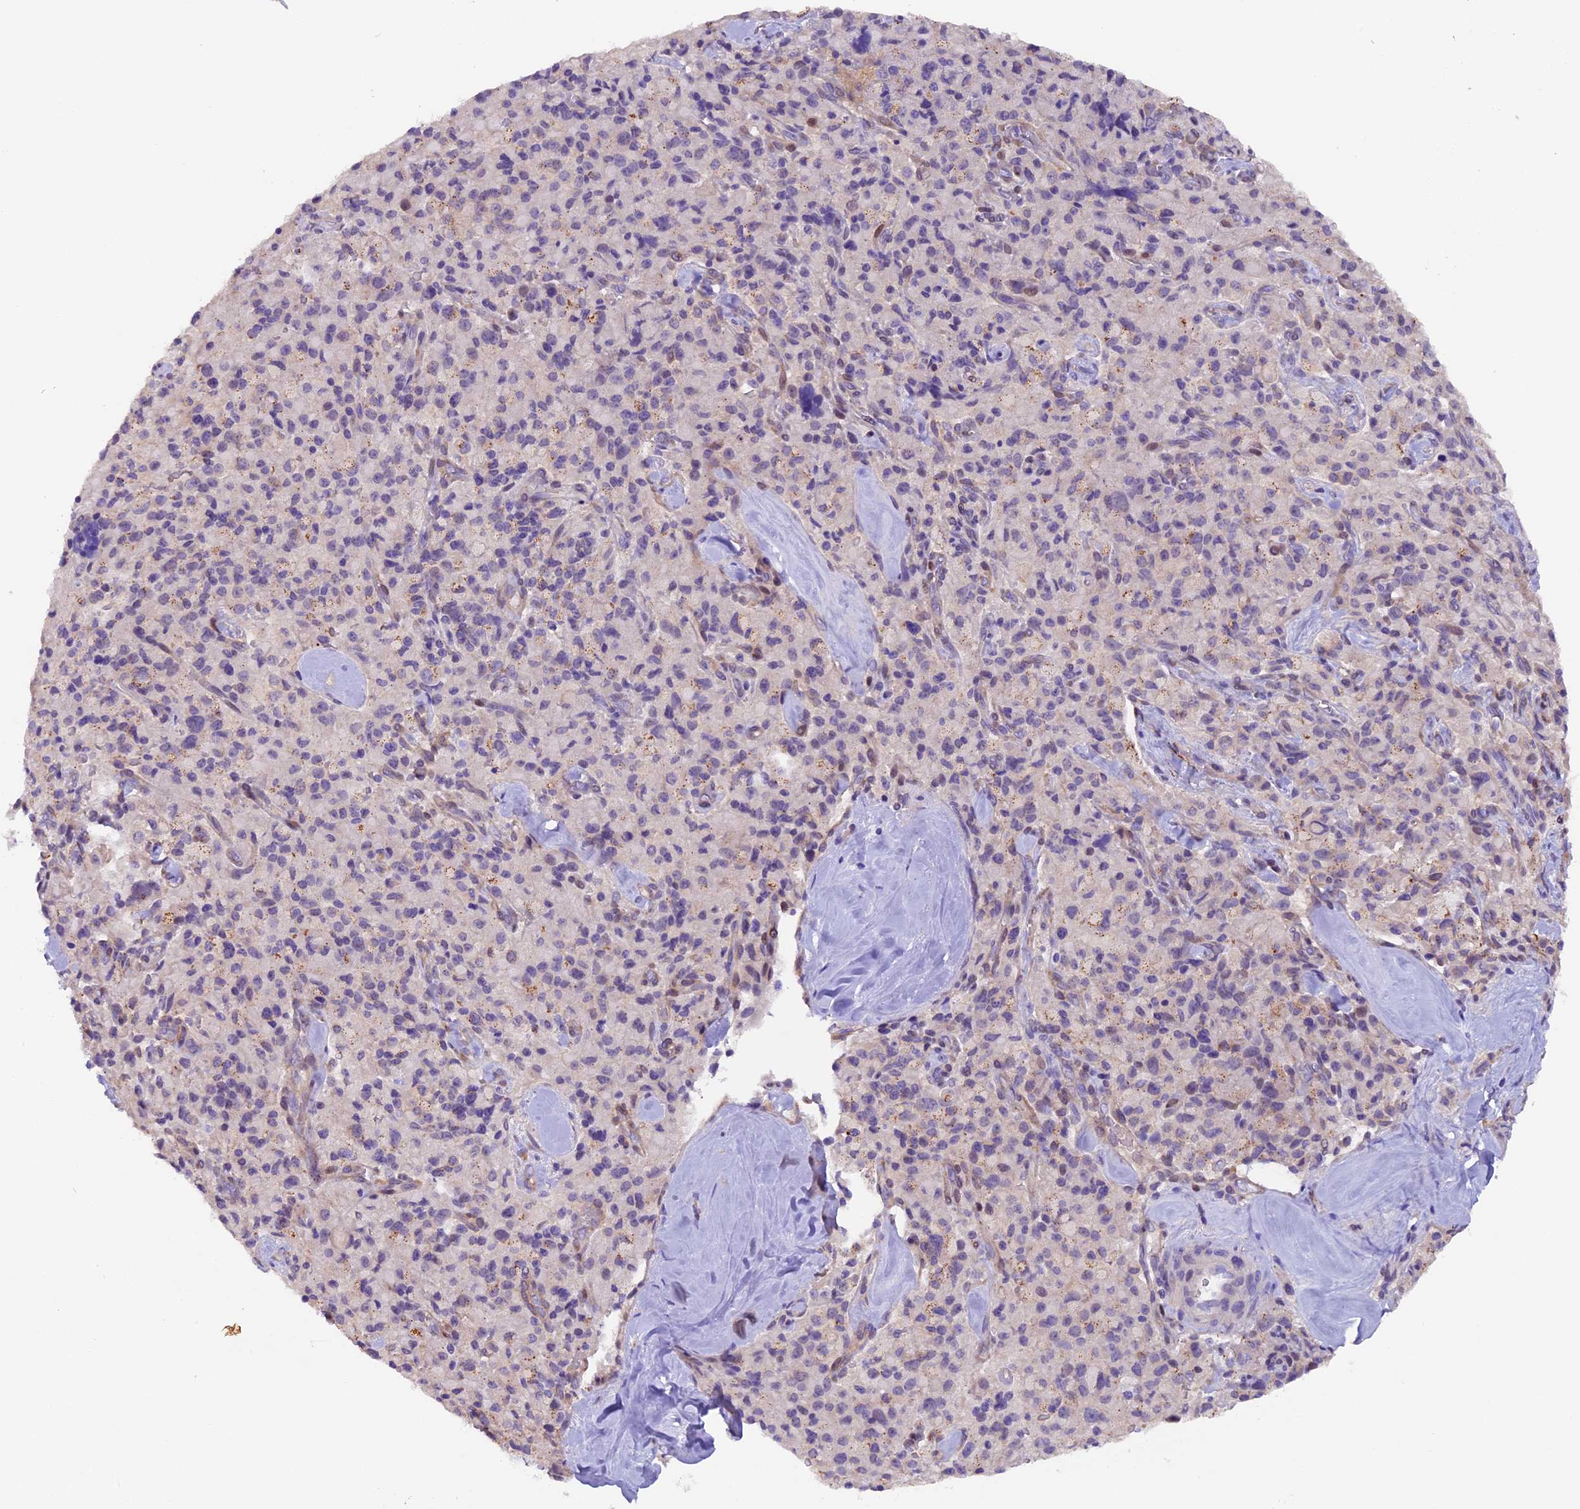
{"staining": {"intensity": "negative", "quantity": "none", "location": "none"}, "tissue": "pancreatic cancer", "cell_type": "Tumor cells", "image_type": "cancer", "snomed": [{"axis": "morphology", "description": "Adenocarcinoma, NOS"}, {"axis": "topography", "description": "Pancreas"}], "caption": "The photomicrograph exhibits no significant positivity in tumor cells of pancreatic cancer.", "gene": "NCK2", "patient": {"sex": "male", "age": 65}}